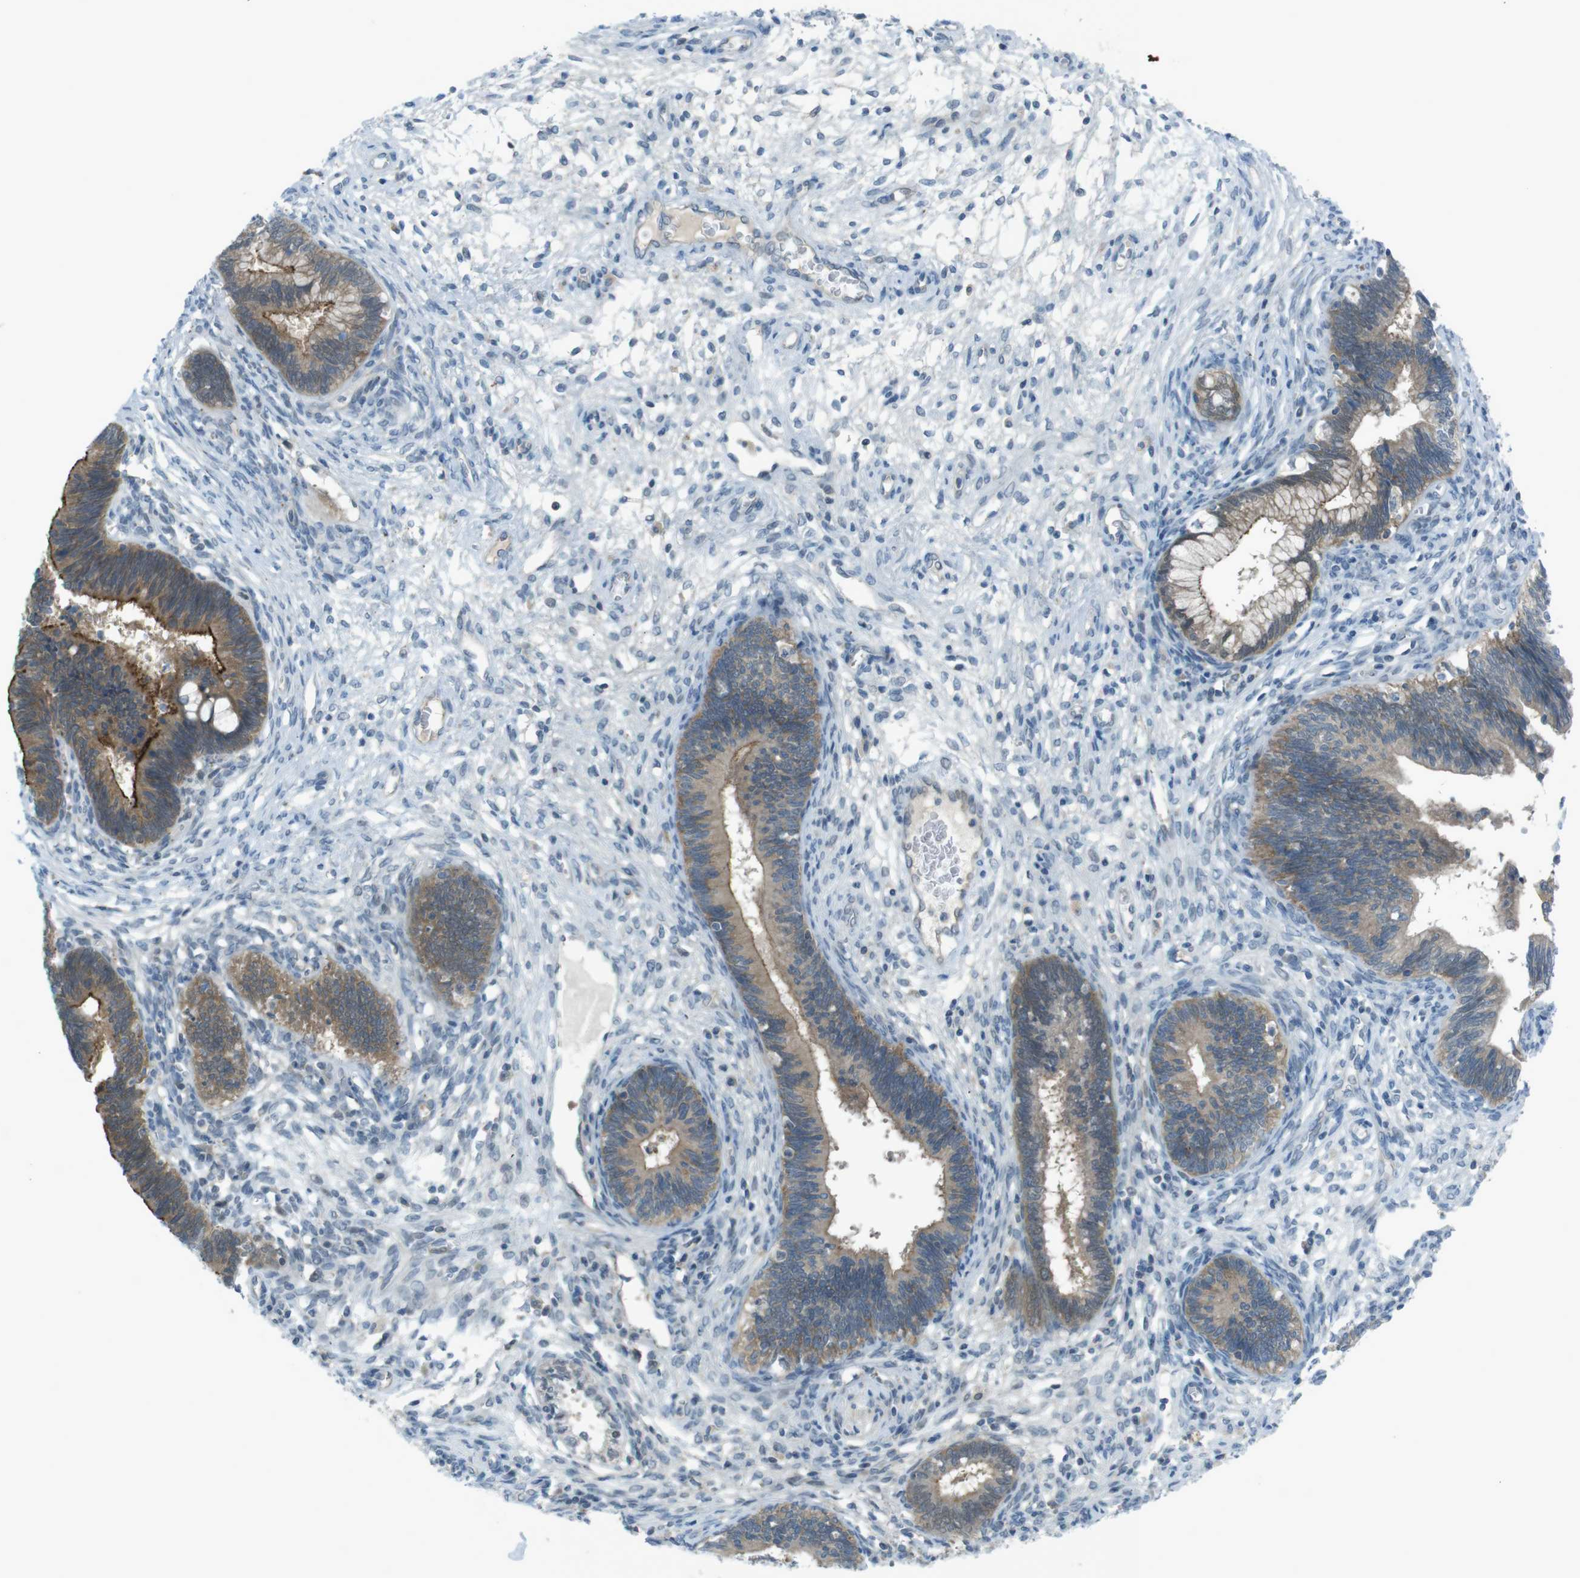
{"staining": {"intensity": "moderate", "quantity": ">75%", "location": "cytoplasmic/membranous"}, "tissue": "cervical cancer", "cell_type": "Tumor cells", "image_type": "cancer", "snomed": [{"axis": "morphology", "description": "Adenocarcinoma, NOS"}, {"axis": "topography", "description": "Cervix"}], "caption": "Immunohistochemistry (IHC) photomicrograph of neoplastic tissue: cervical cancer stained using immunohistochemistry shows medium levels of moderate protein expression localized specifically in the cytoplasmic/membranous of tumor cells, appearing as a cytoplasmic/membranous brown color.", "gene": "ZDHHC20", "patient": {"sex": "female", "age": 44}}